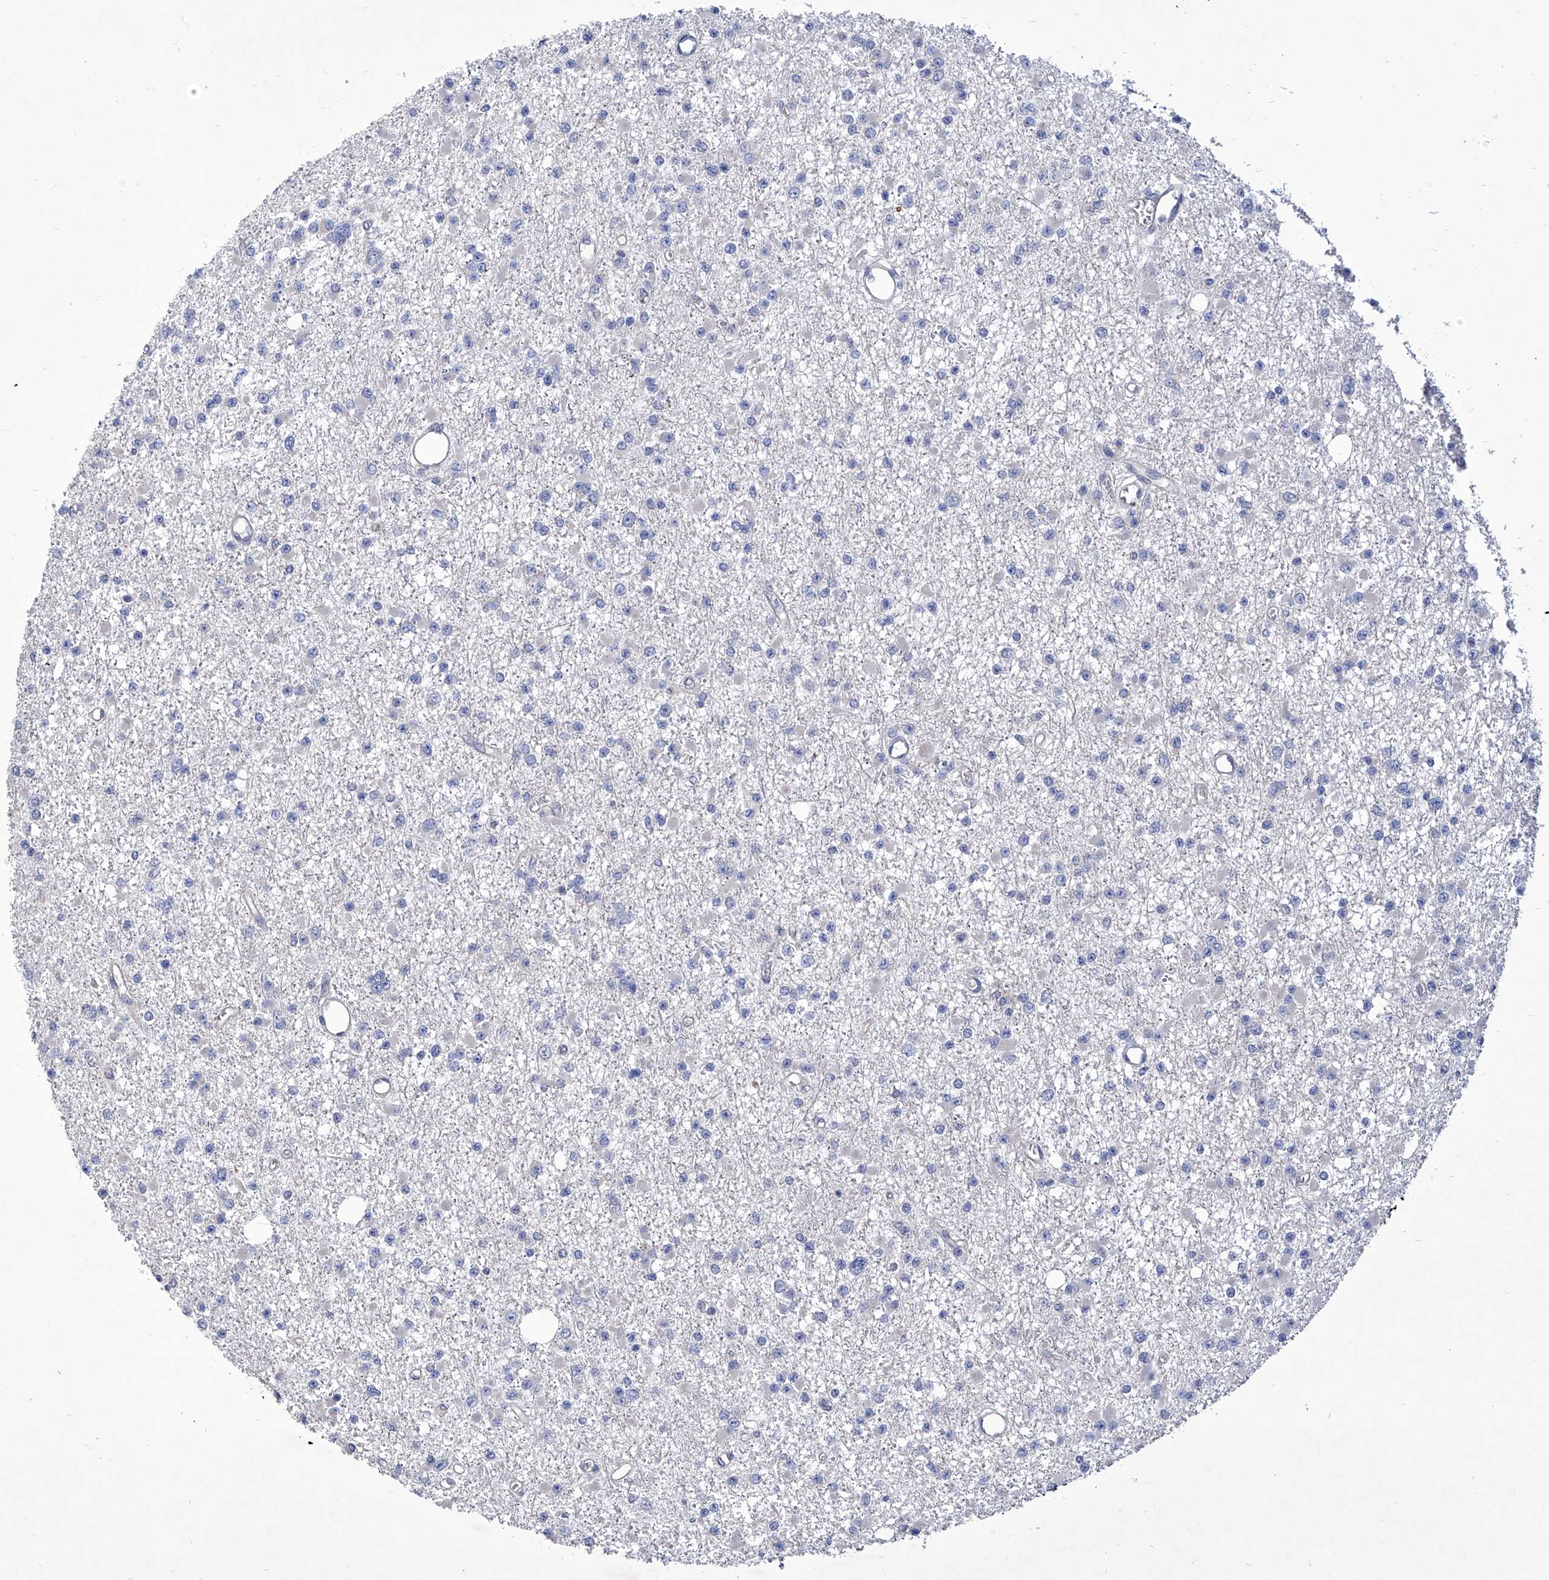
{"staining": {"intensity": "negative", "quantity": "none", "location": "none"}, "tissue": "glioma", "cell_type": "Tumor cells", "image_type": "cancer", "snomed": [{"axis": "morphology", "description": "Glioma, malignant, Low grade"}, {"axis": "topography", "description": "Brain"}], "caption": "A high-resolution histopathology image shows immunohistochemistry staining of glioma, which reveals no significant positivity in tumor cells.", "gene": "TJAP1", "patient": {"sex": "female", "age": 22}}